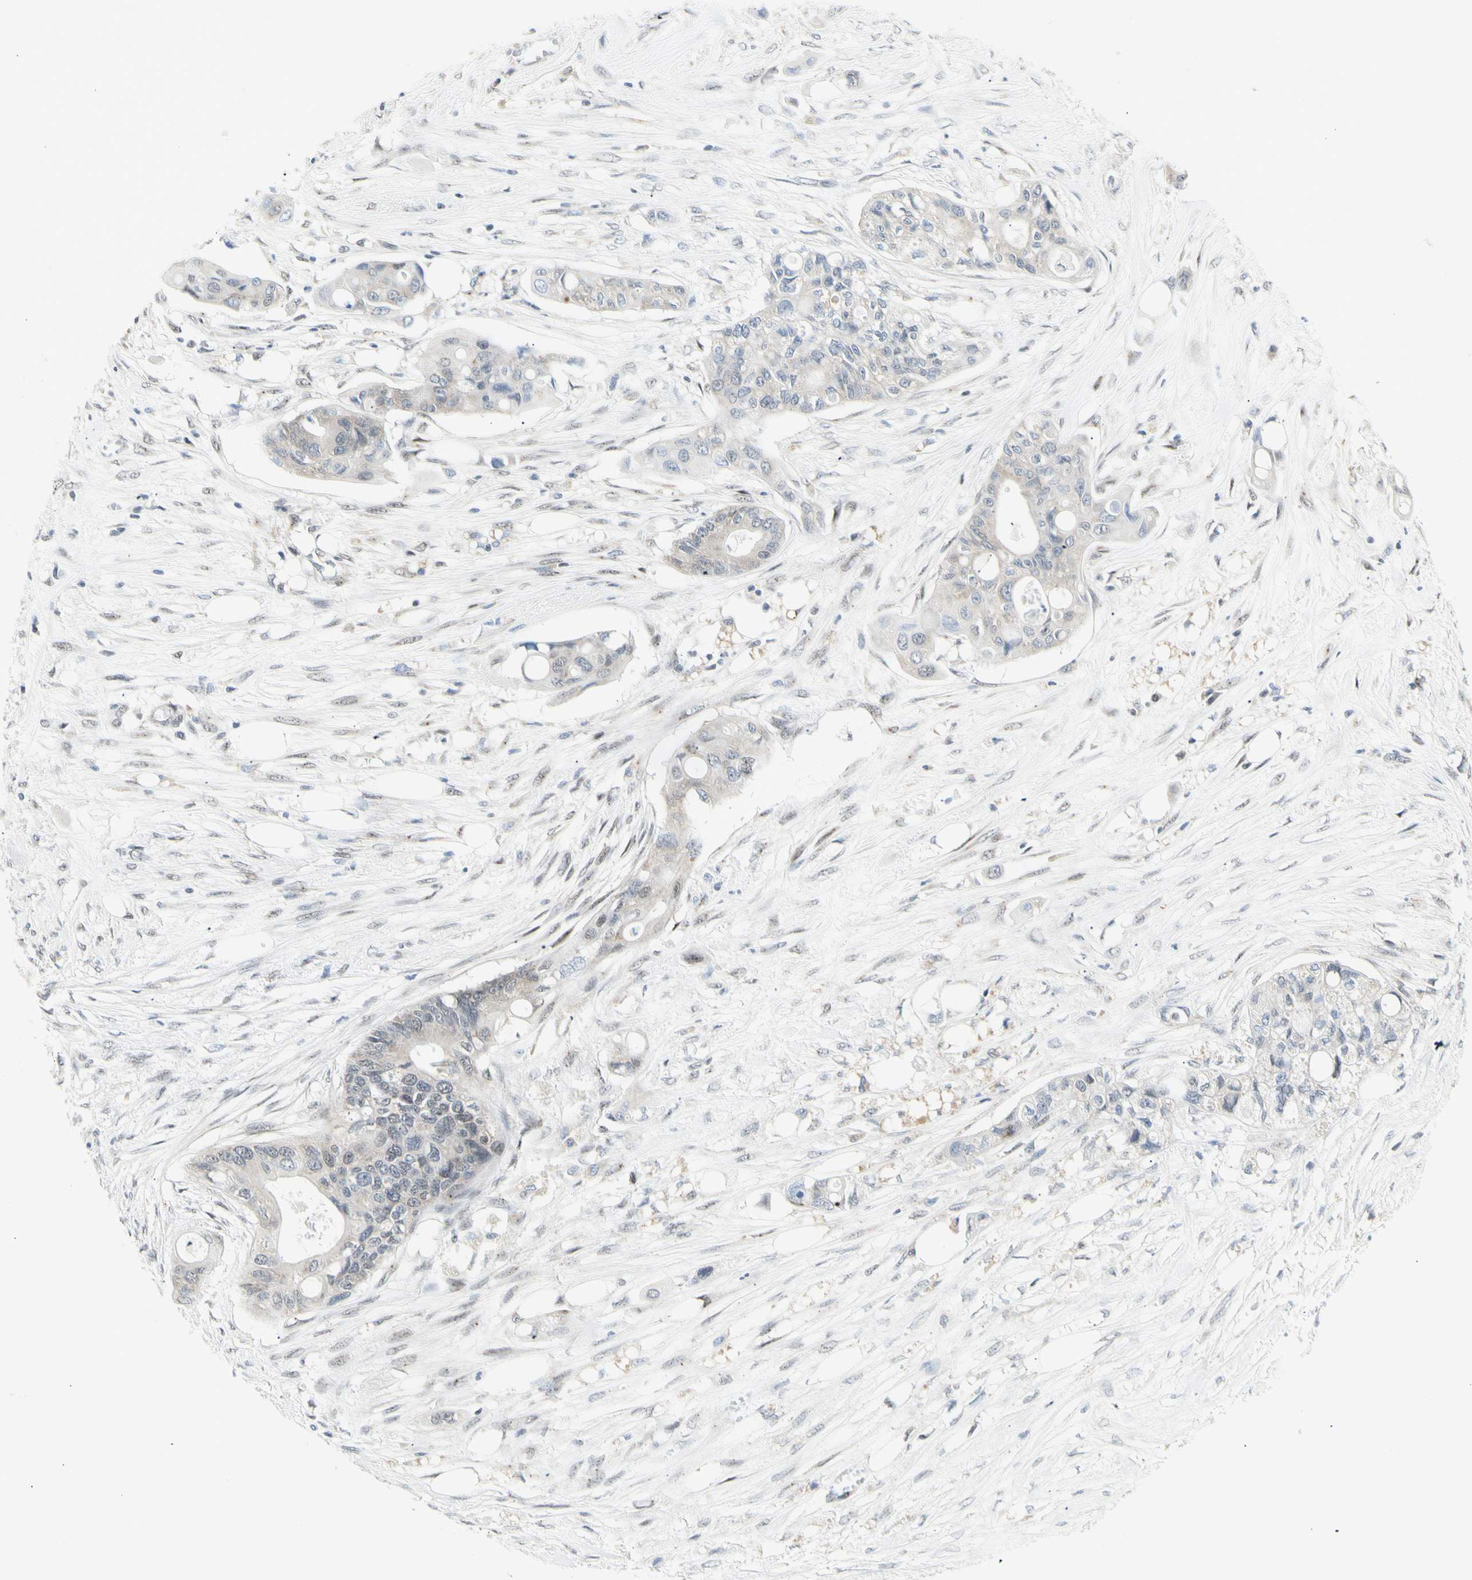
{"staining": {"intensity": "negative", "quantity": "none", "location": "none"}, "tissue": "colorectal cancer", "cell_type": "Tumor cells", "image_type": "cancer", "snomed": [{"axis": "morphology", "description": "Adenocarcinoma, NOS"}, {"axis": "topography", "description": "Colon"}], "caption": "The histopathology image reveals no significant expression in tumor cells of colorectal cancer (adenocarcinoma).", "gene": "DHRS7B", "patient": {"sex": "female", "age": 57}}